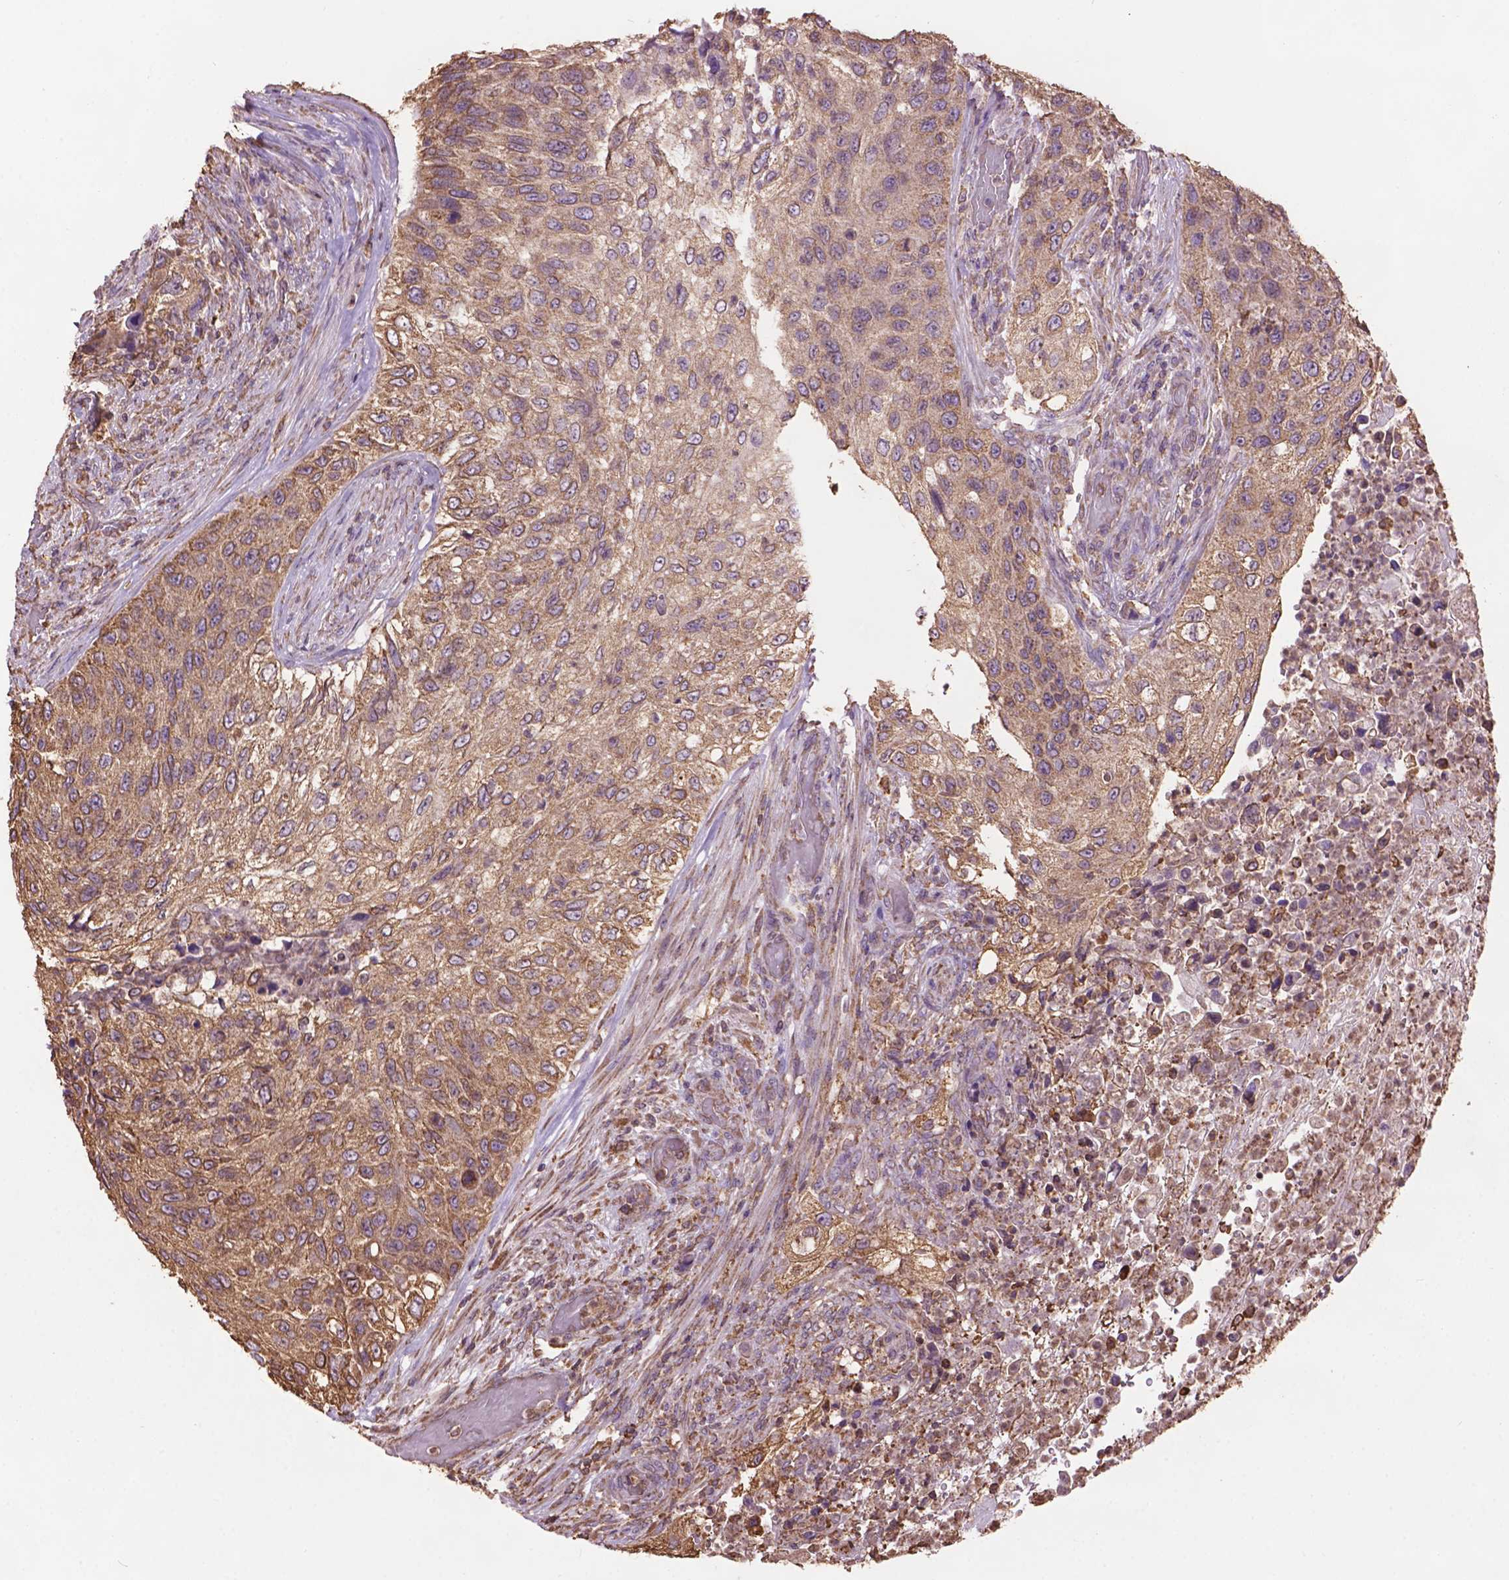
{"staining": {"intensity": "moderate", "quantity": ">75%", "location": "cytoplasmic/membranous"}, "tissue": "urothelial cancer", "cell_type": "Tumor cells", "image_type": "cancer", "snomed": [{"axis": "morphology", "description": "Urothelial carcinoma, High grade"}, {"axis": "topography", "description": "Urinary bladder"}], "caption": "Protein expression analysis of human high-grade urothelial carcinoma reveals moderate cytoplasmic/membranous expression in approximately >75% of tumor cells.", "gene": "PPP2R5E", "patient": {"sex": "female", "age": 60}}